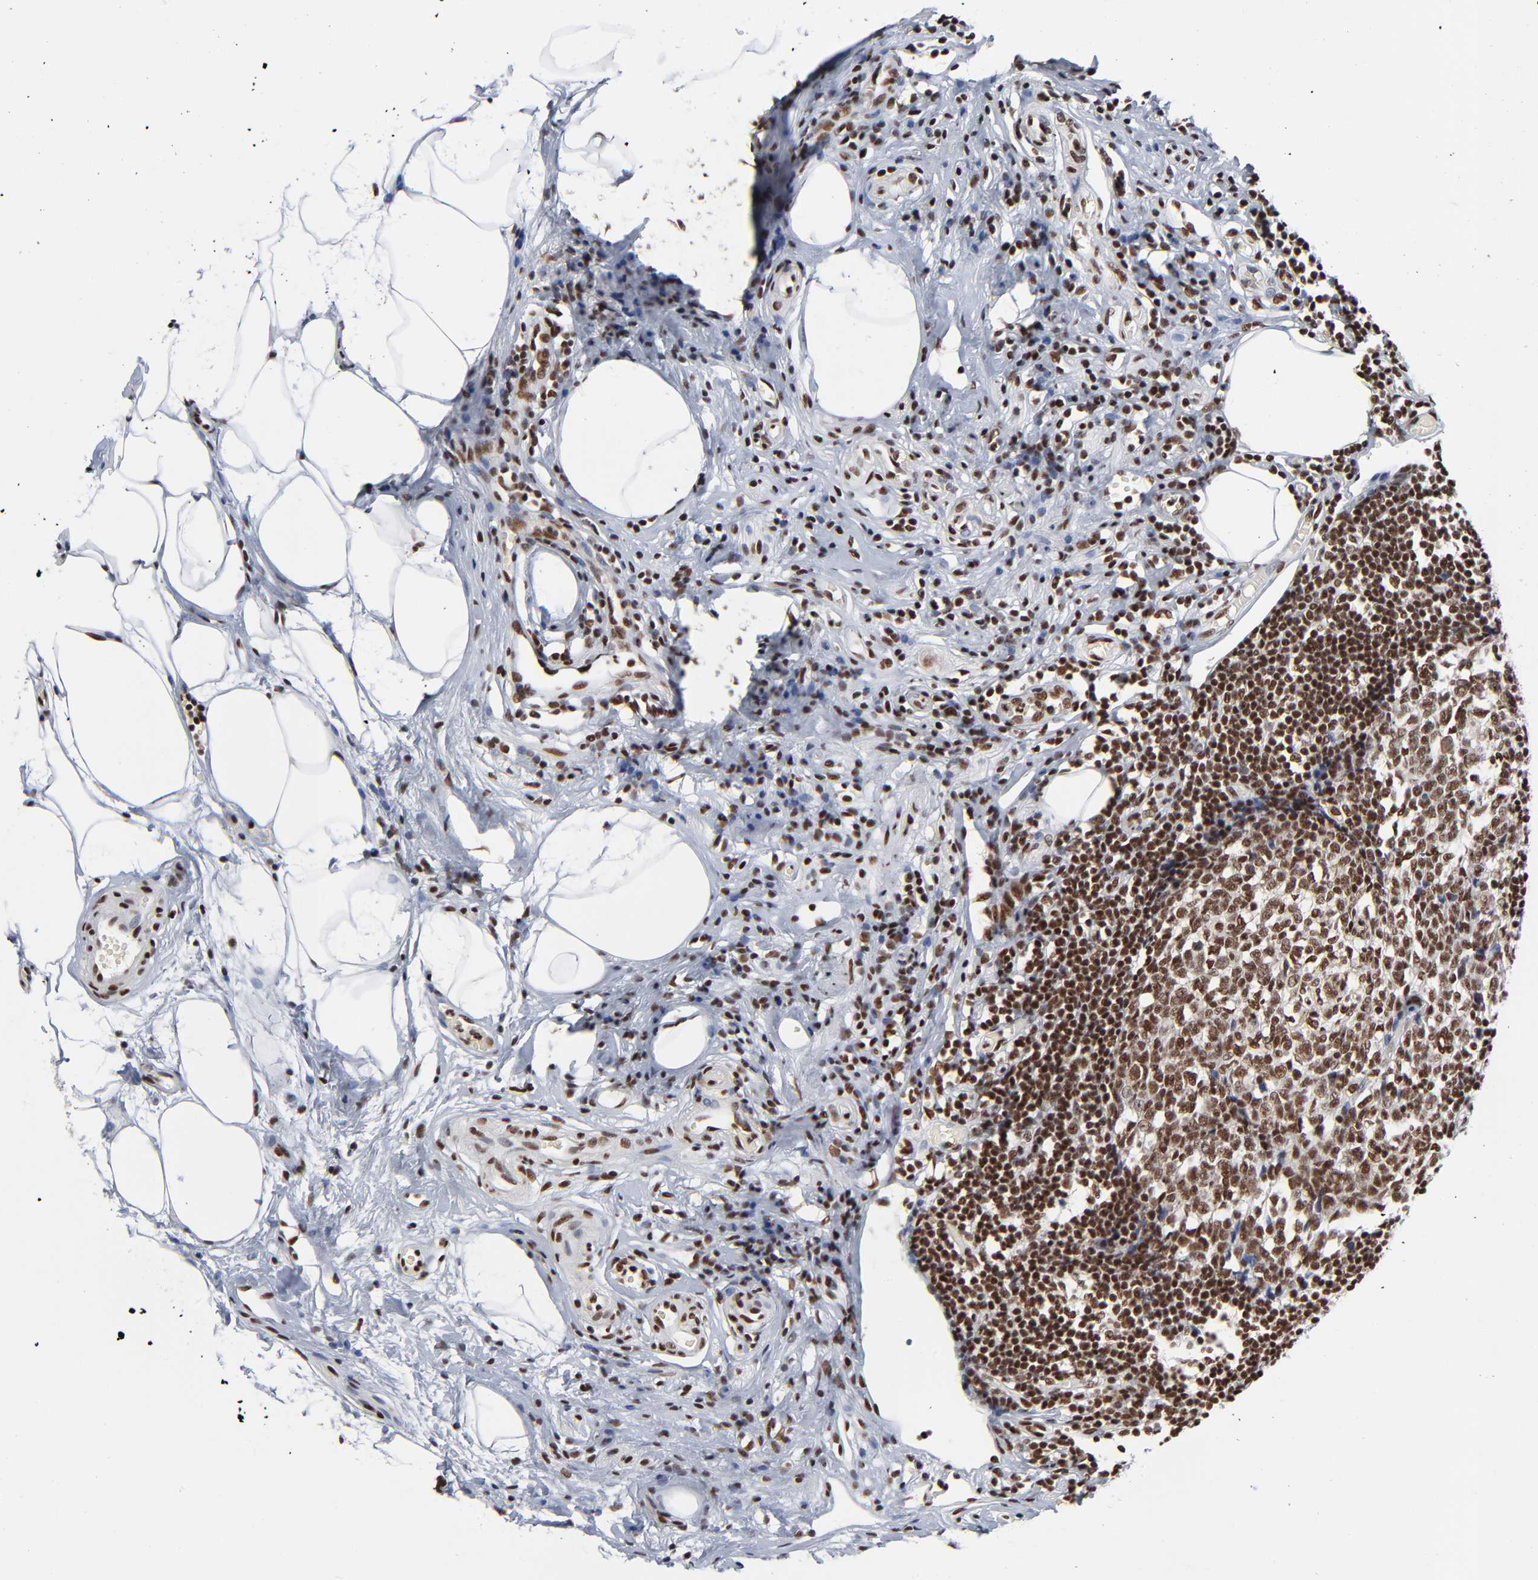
{"staining": {"intensity": "strong", "quantity": ">75%", "location": "nuclear"}, "tissue": "appendix", "cell_type": "Lymphoid tissue", "image_type": "normal", "snomed": [{"axis": "morphology", "description": "Normal tissue, NOS"}, {"axis": "topography", "description": "Appendix"}], "caption": "This image exhibits IHC staining of benign human appendix, with high strong nuclear positivity in about >75% of lymphoid tissue.", "gene": "CREB1", "patient": {"sex": "male", "age": 38}}